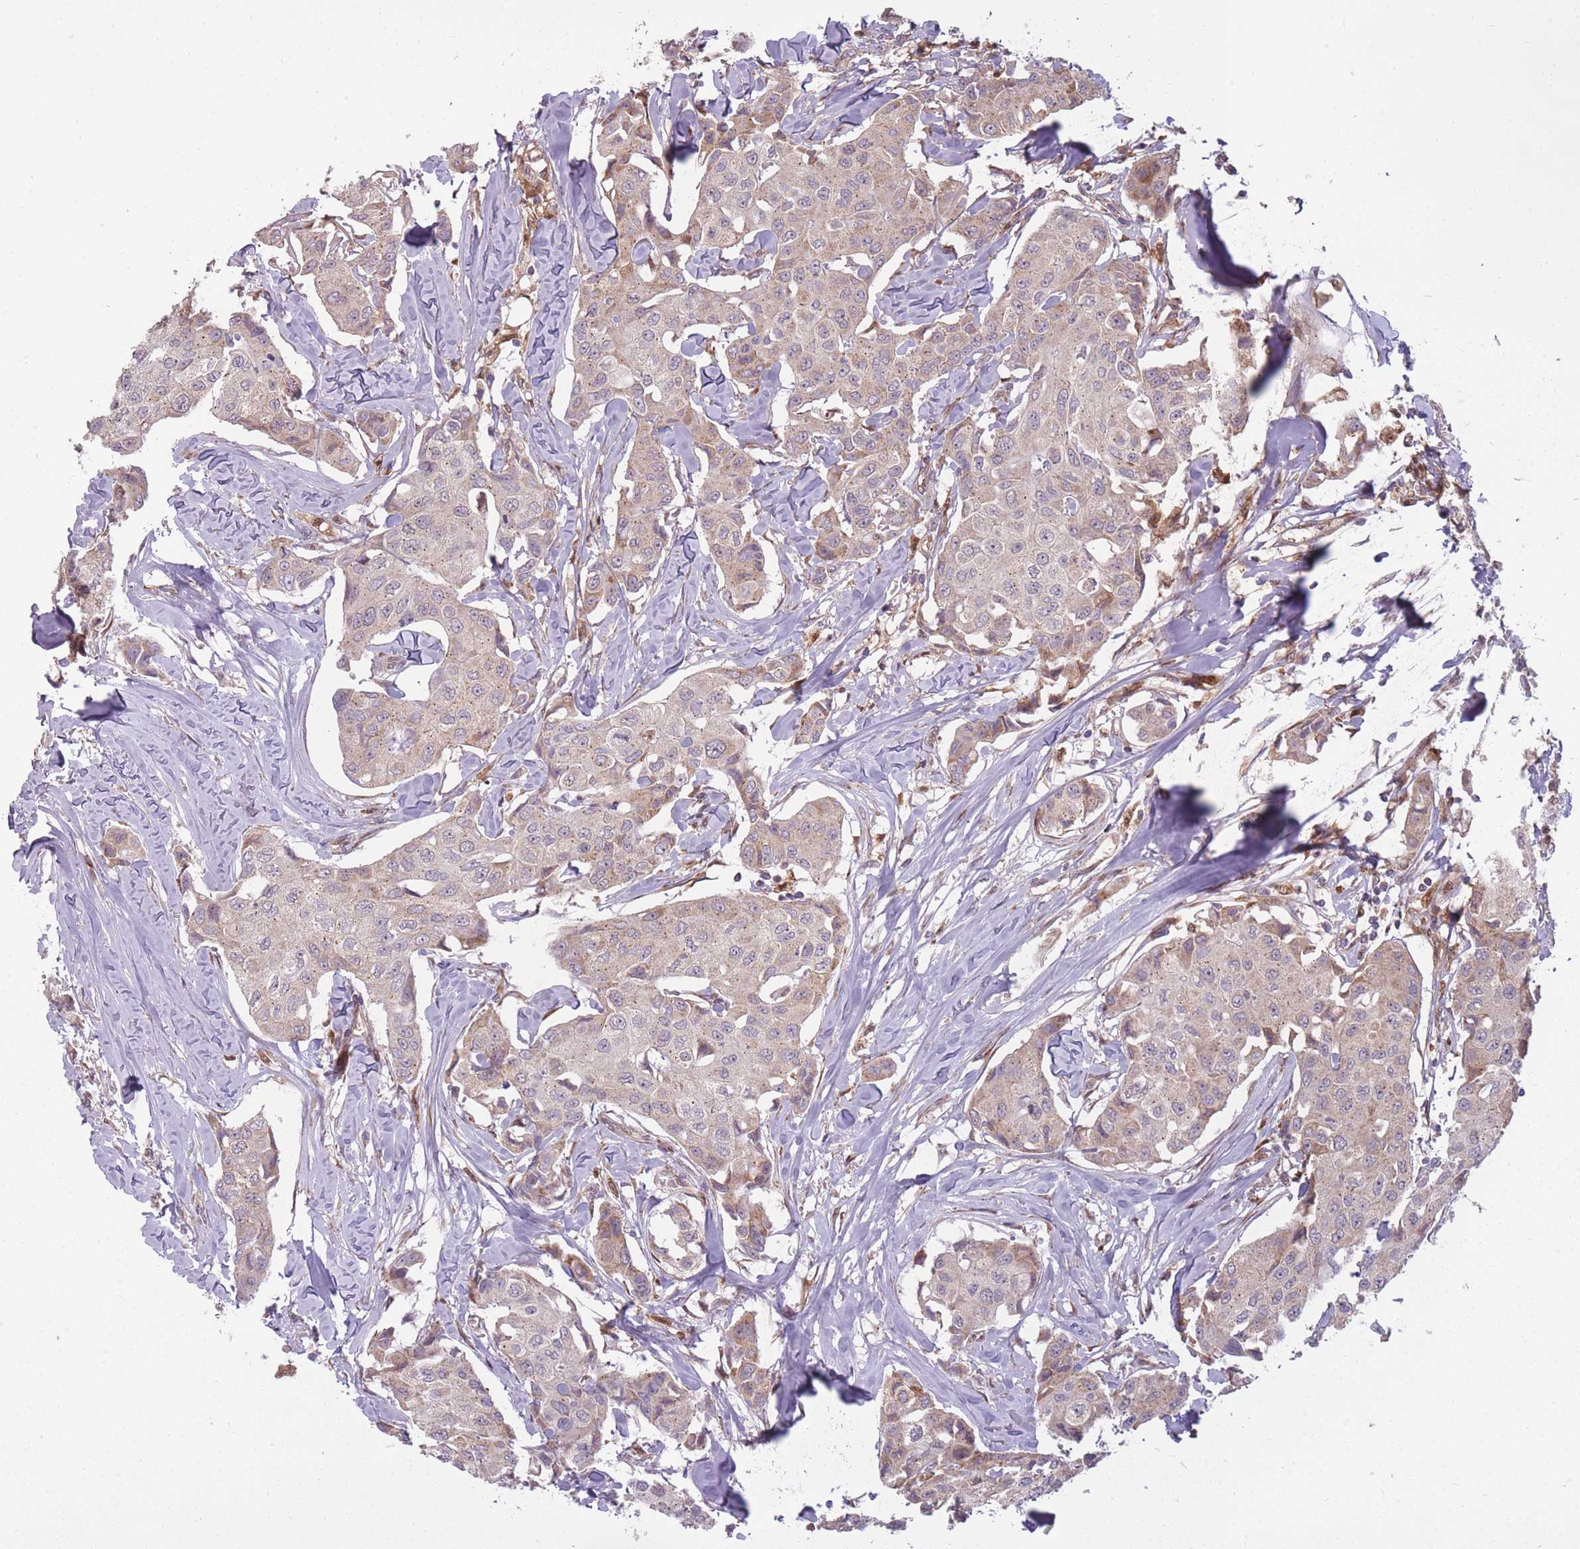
{"staining": {"intensity": "weak", "quantity": "<25%", "location": "cytoplasmic/membranous"}, "tissue": "breast cancer", "cell_type": "Tumor cells", "image_type": "cancer", "snomed": [{"axis": "morphology", "description": "Duct carcinoma"}, {"axis": "topography", "description": "Breast"}], "caption": "Tumor cells show no significant protein positivity in breast cancer (intraductal carcinoma).", "gene": "LGALS9", "patient": {"sex": "female", "age": 80}}